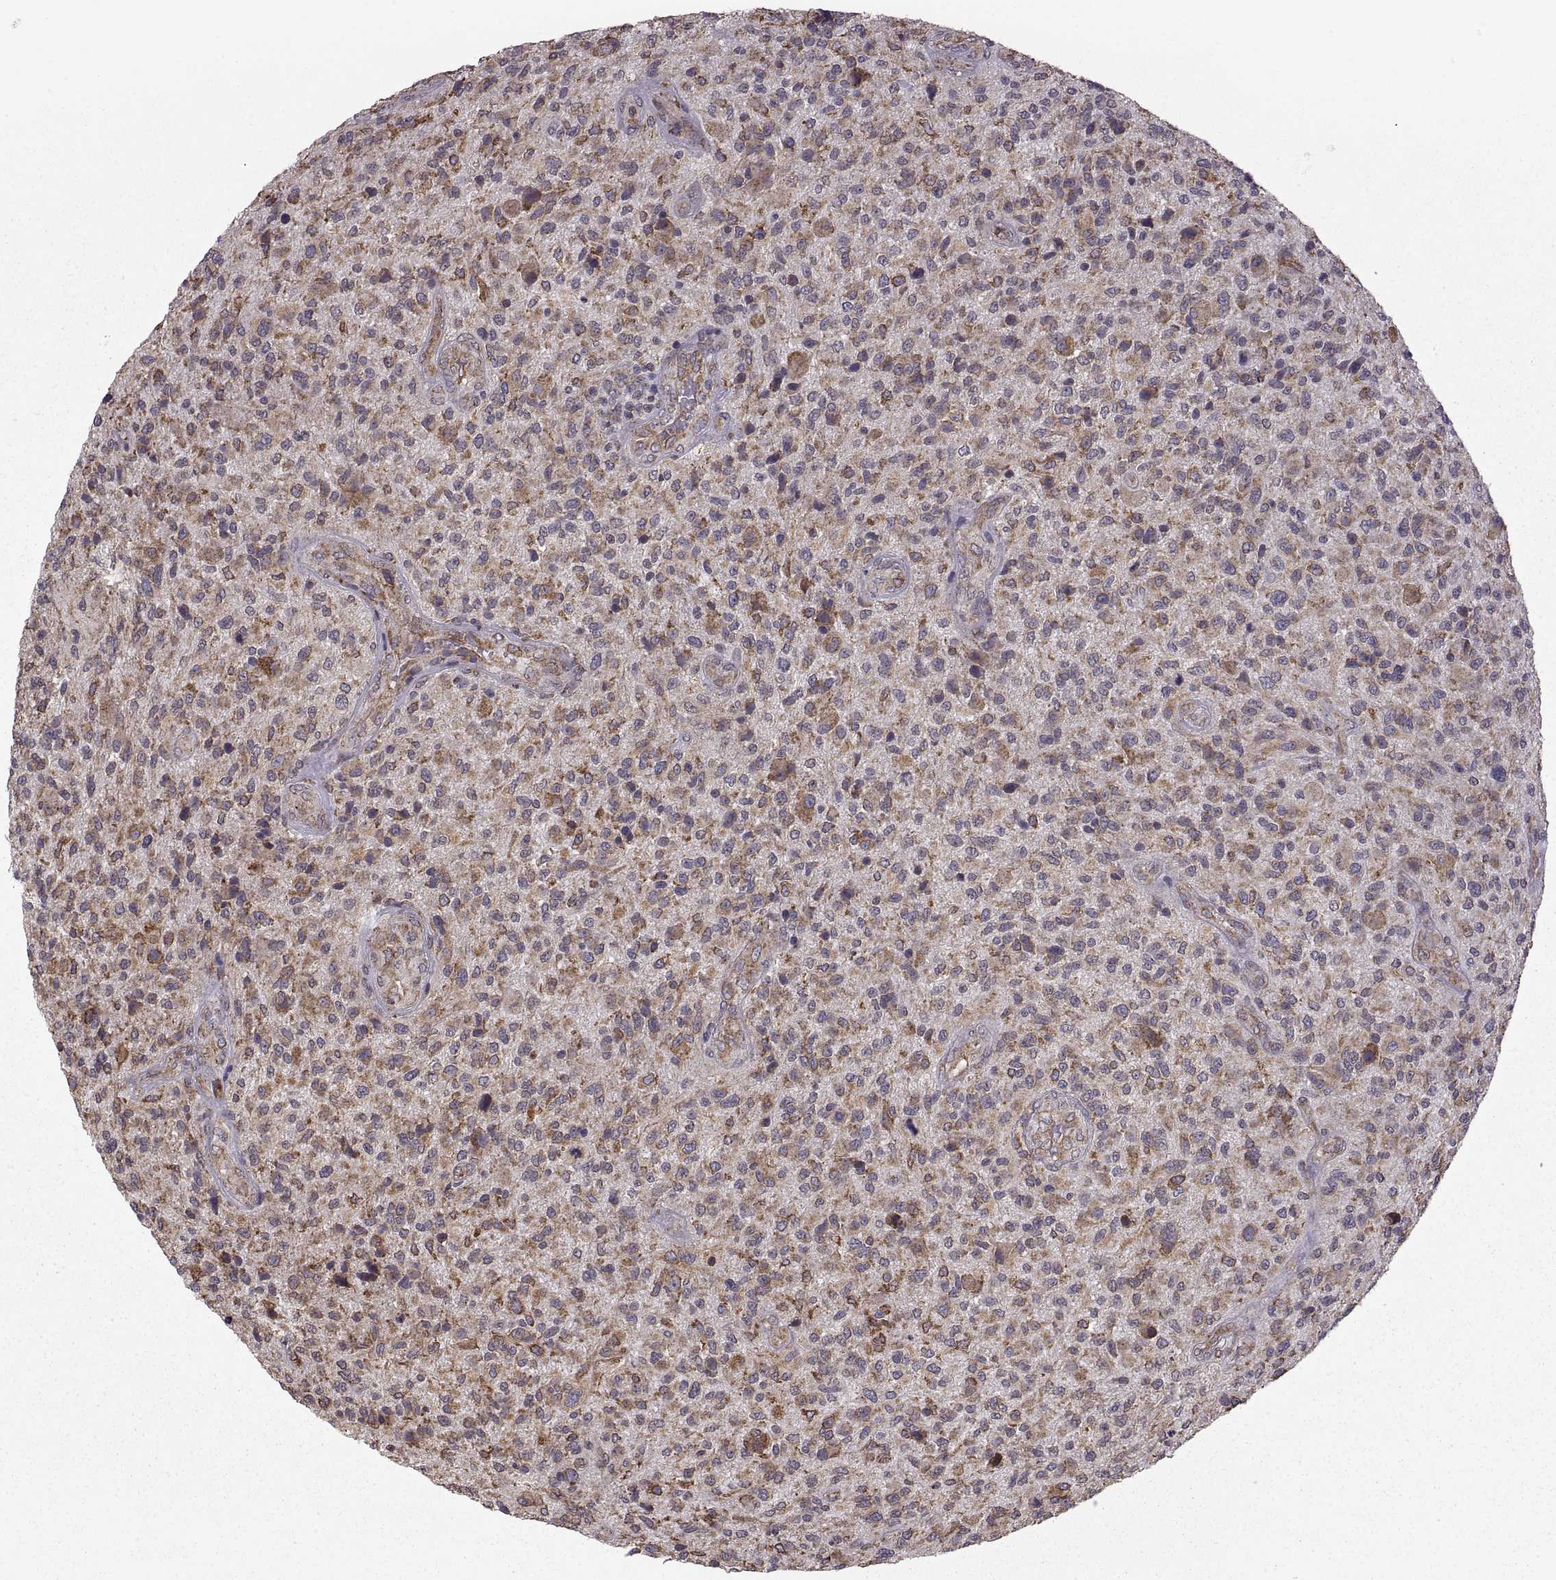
{"staining": {"intensity": "moderate", "quantity": "<25%", "location": "cytoplasmic/membranous"}, "tissue": "glioma", "cell_type": "Tumor cells", "image_type": "cancer", "snomed": [{"axis": "morphology", "description": "Glioma, malignant, High grade"}, {"axis": "topography", "description": "Brain"}], "caption": "Malignant glioma (high-grade) was stained to show a protein in brown. There is low levels of moderate cytoplasmic/membranous positivity in approximately <25% of tumor cells.", "gene": "PDIA3", "patient": {"sex": "male", "age": 47}}